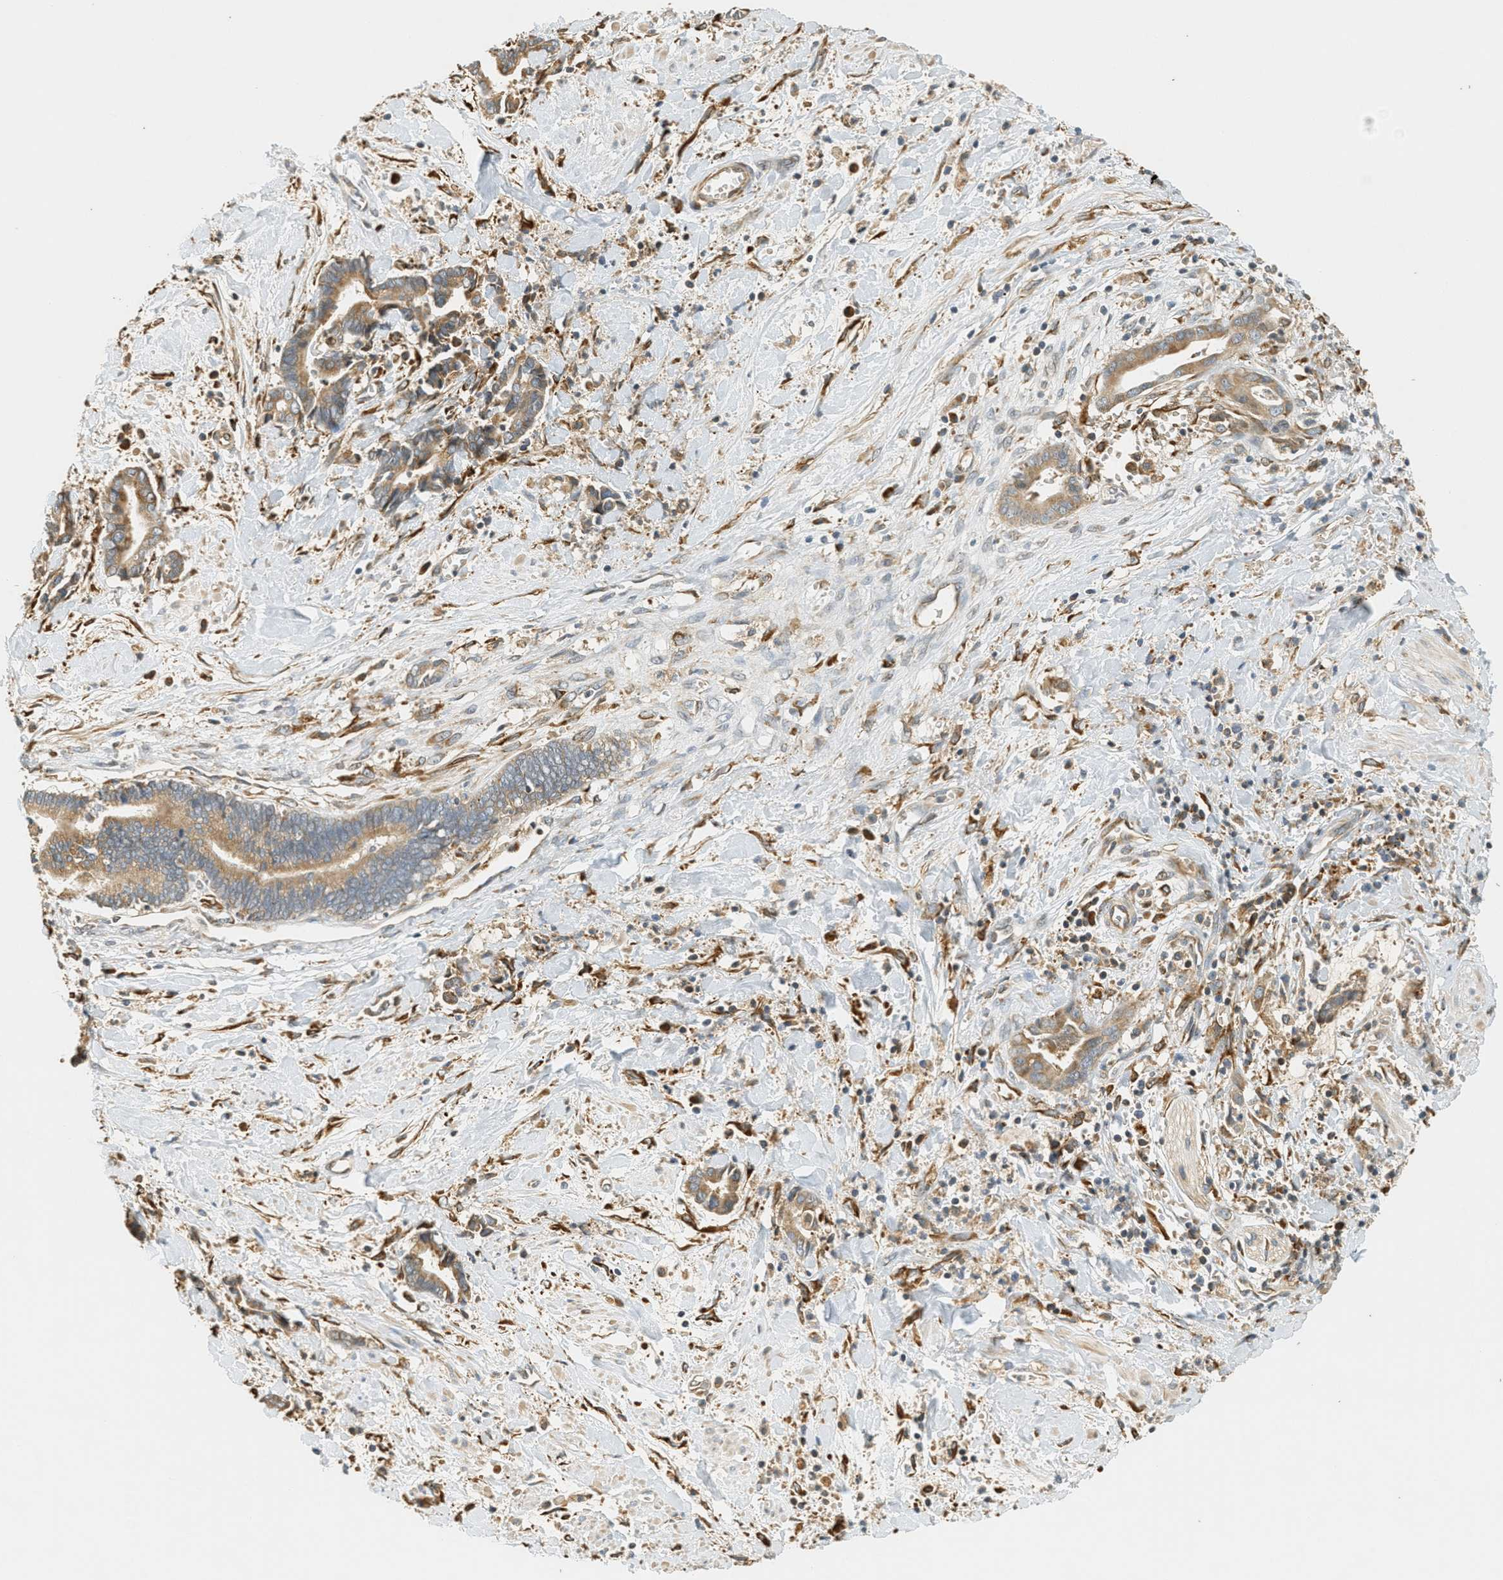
{"staining": {"intensity": "moderate", "quantity": ">75%", "location": "cytoplasmic/membranous"}, "tissue": "cervical cancer", "cell_type": "Tumor cells", "image_type": "cancer", "snomed": [{"axis": "morphology", "description": "Adenocarcinoma, NOS"}, {"axis": "topography", "description": "Cervix"}], "caption": "About >75% of tumor cells in human cervical adenocarcinoma exhibit moderate cytoplasmic/membranous protein expression as visualized by brown immunohistochemical staining.", "gene": "PDK1", "patient": {"sex": "female", "age": 44}}